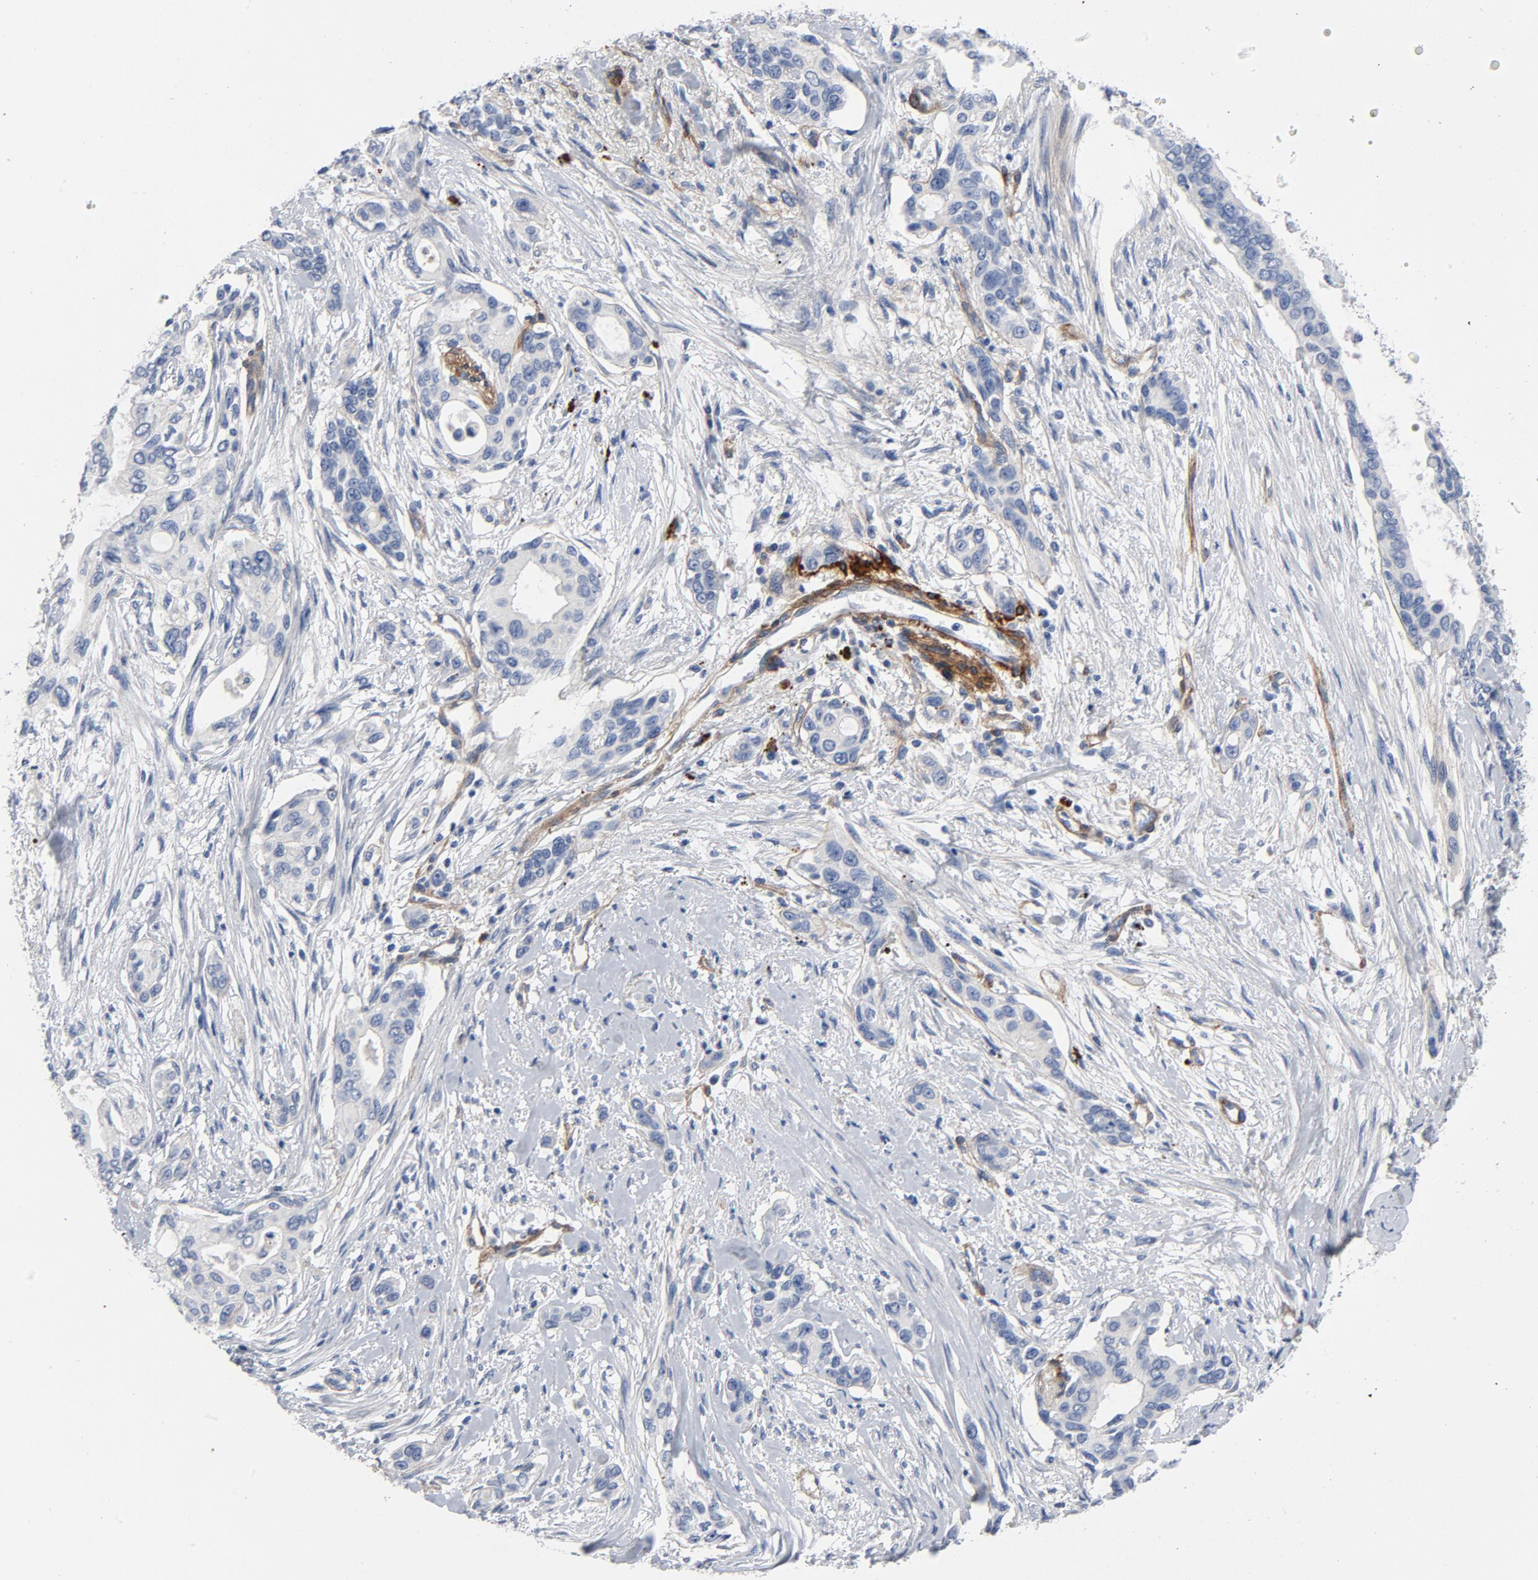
{"staining": {"intensity": "negative", "quantity": "none", "location": "none"}, "tissue": "pancreatic cancer", "cell_type": "Tumor cells", "image_type": "cancer", "snomed": [{"axis": "morphology", "description": "Adenocarcinoma, NOS"}, {"axis": "topography", "description": "Pancreas"}], "caption": "Micrograph shows no significant protein expression in tumor cells of pancreatic cancer.", "gene": "LAMC1", "patient": {"sex": "female", "age": 60}}